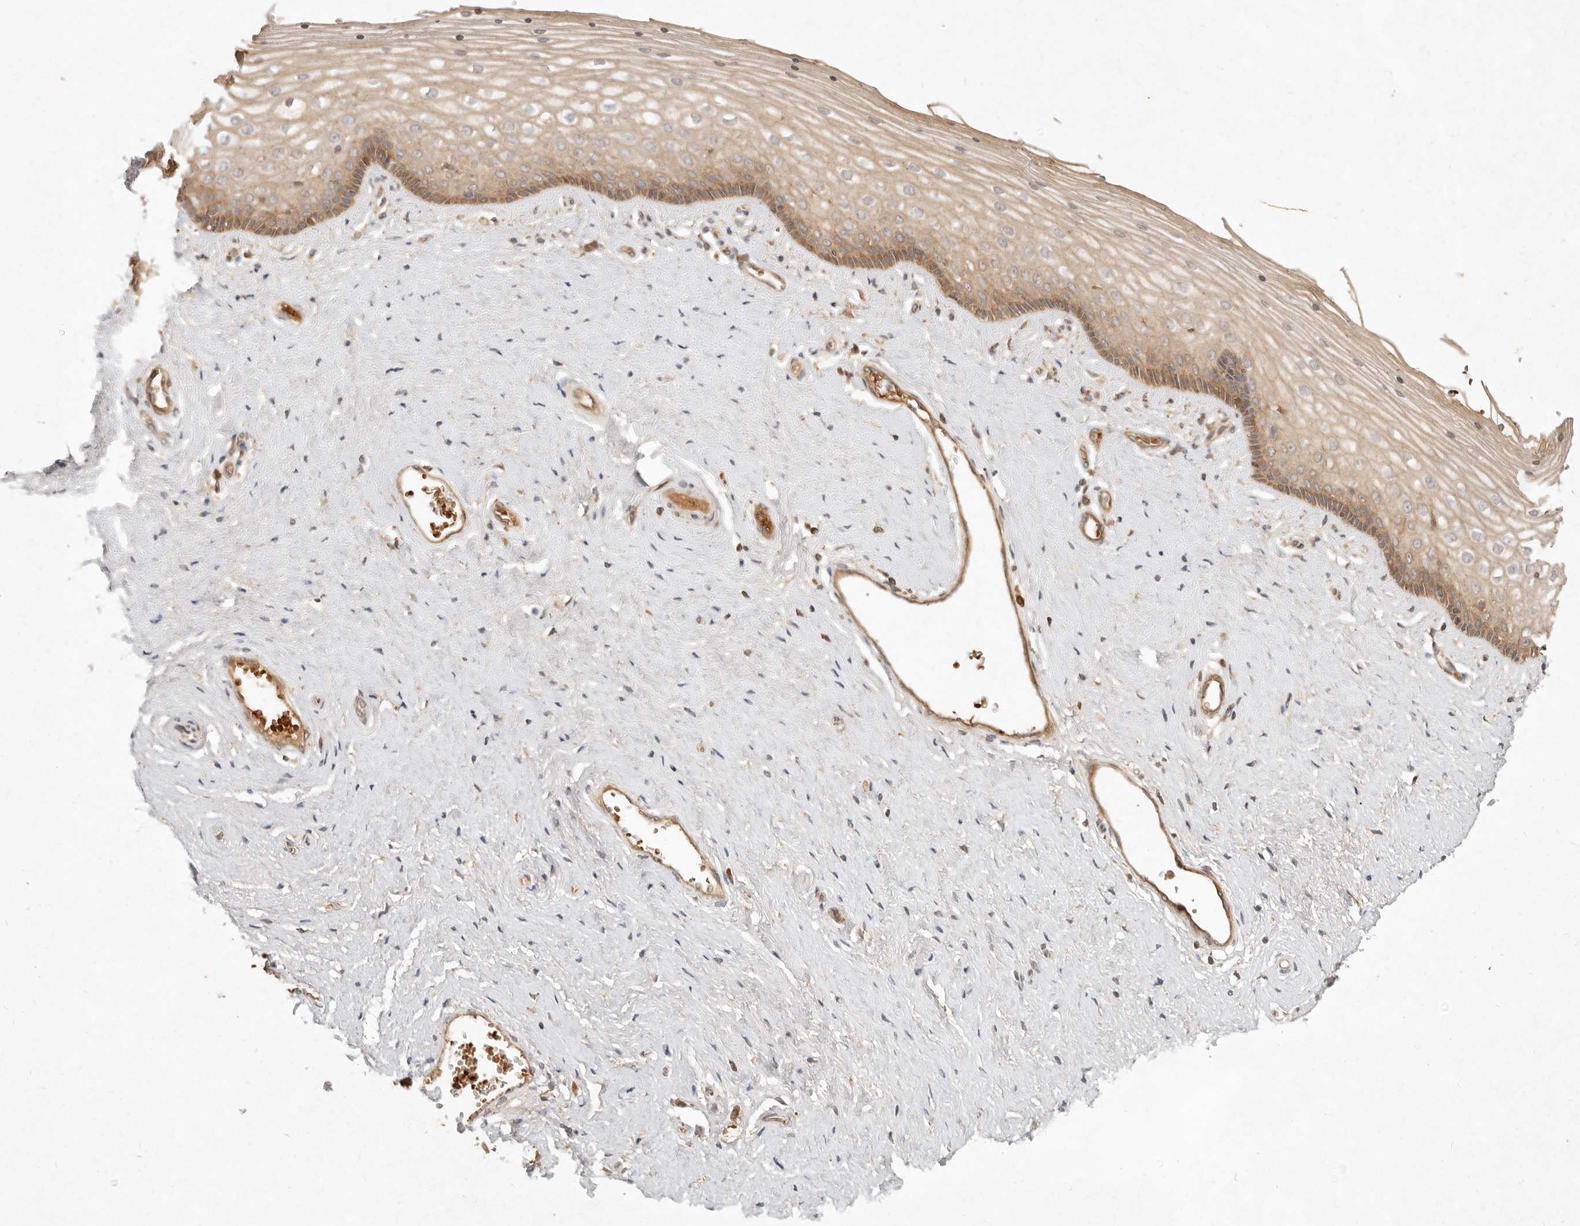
{"staining": {"intensity": "moderate", "quantity": "25%-75%", "location": "cytoplasmic/membranous"}, "tissue": "vagina", "cell_type": "Squamous epithelial cells", "image_type": "normal", "snomed": [{"axis": "morphology", "description": "Normal tissue, NOS"}, {"axis": "topography", "description": "Vagina"}], "caption": "A histopathology image of human vagina stained for a protein exhibits moderate cytoplasmic/membranous brown staining in squamous epithelial cells. The staining was performed using DAB to visualize the protein expression in brown, while the nuclei were stained in blue with hematoxylin (Magnification: 20x).", "gene": "FREM2", "patient": {"sex": "female", "age": 46}}